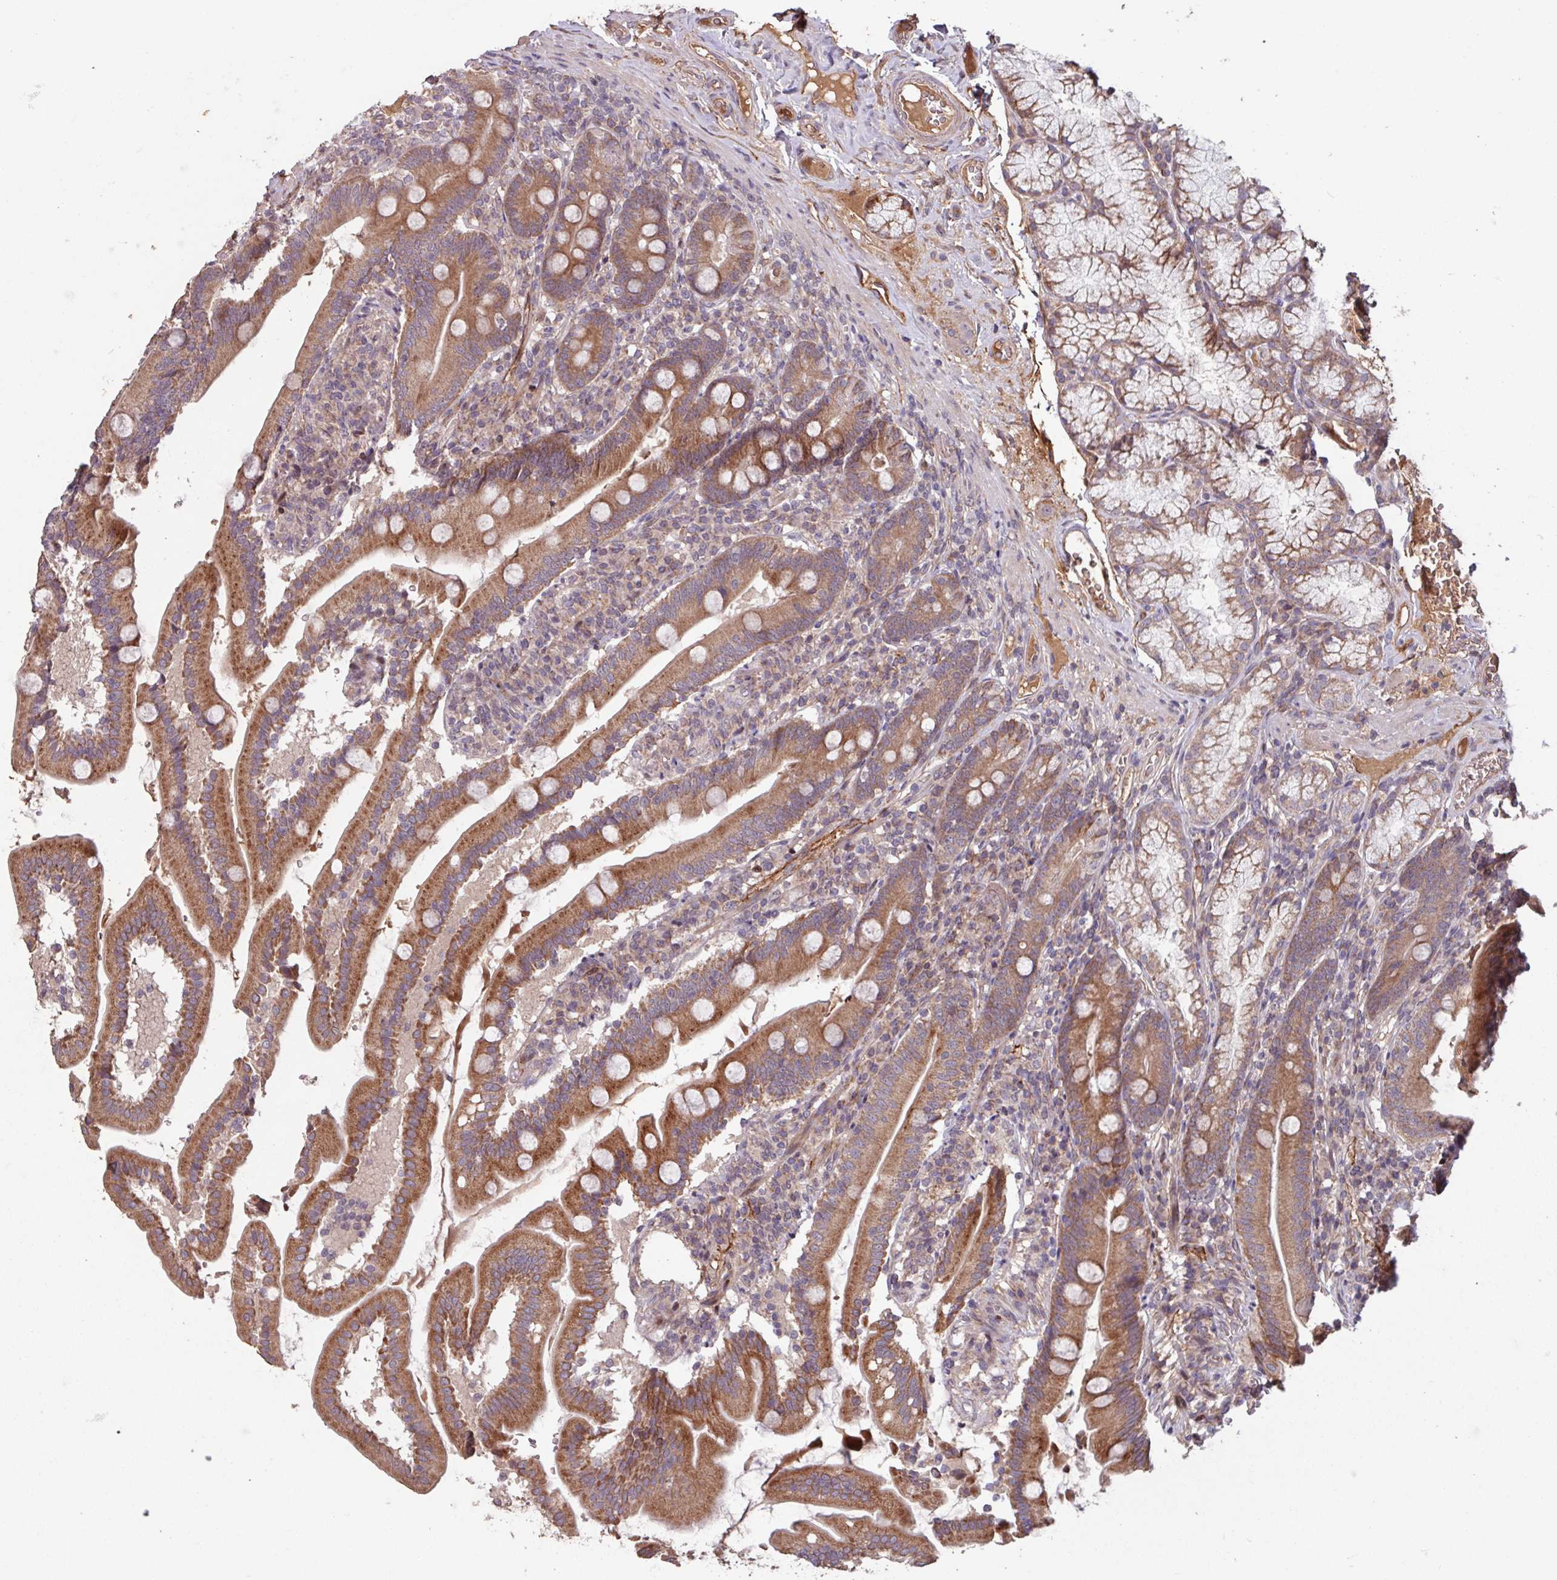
{"staining": {"intensity": "strong", "quantity": ">75%", "location": "cytoplasmic/membranous"}, "tissue": "duodenum", "cell_type": "Glandular cells", "image_type": "normal", "snomed": [{"axis": "morphology", "description": "Normal tissue, NOS"}, {"axis": "topography", "description": "Duodenum"}], "caption": "Immunohistochemistry (DAB) staining of normal duodenum reveals strong cytoplasmic/membranous protein staining in about >75% of glandular cells.", "gene": "TMEM88", "patient": {"sex": "female", "age": 67}}